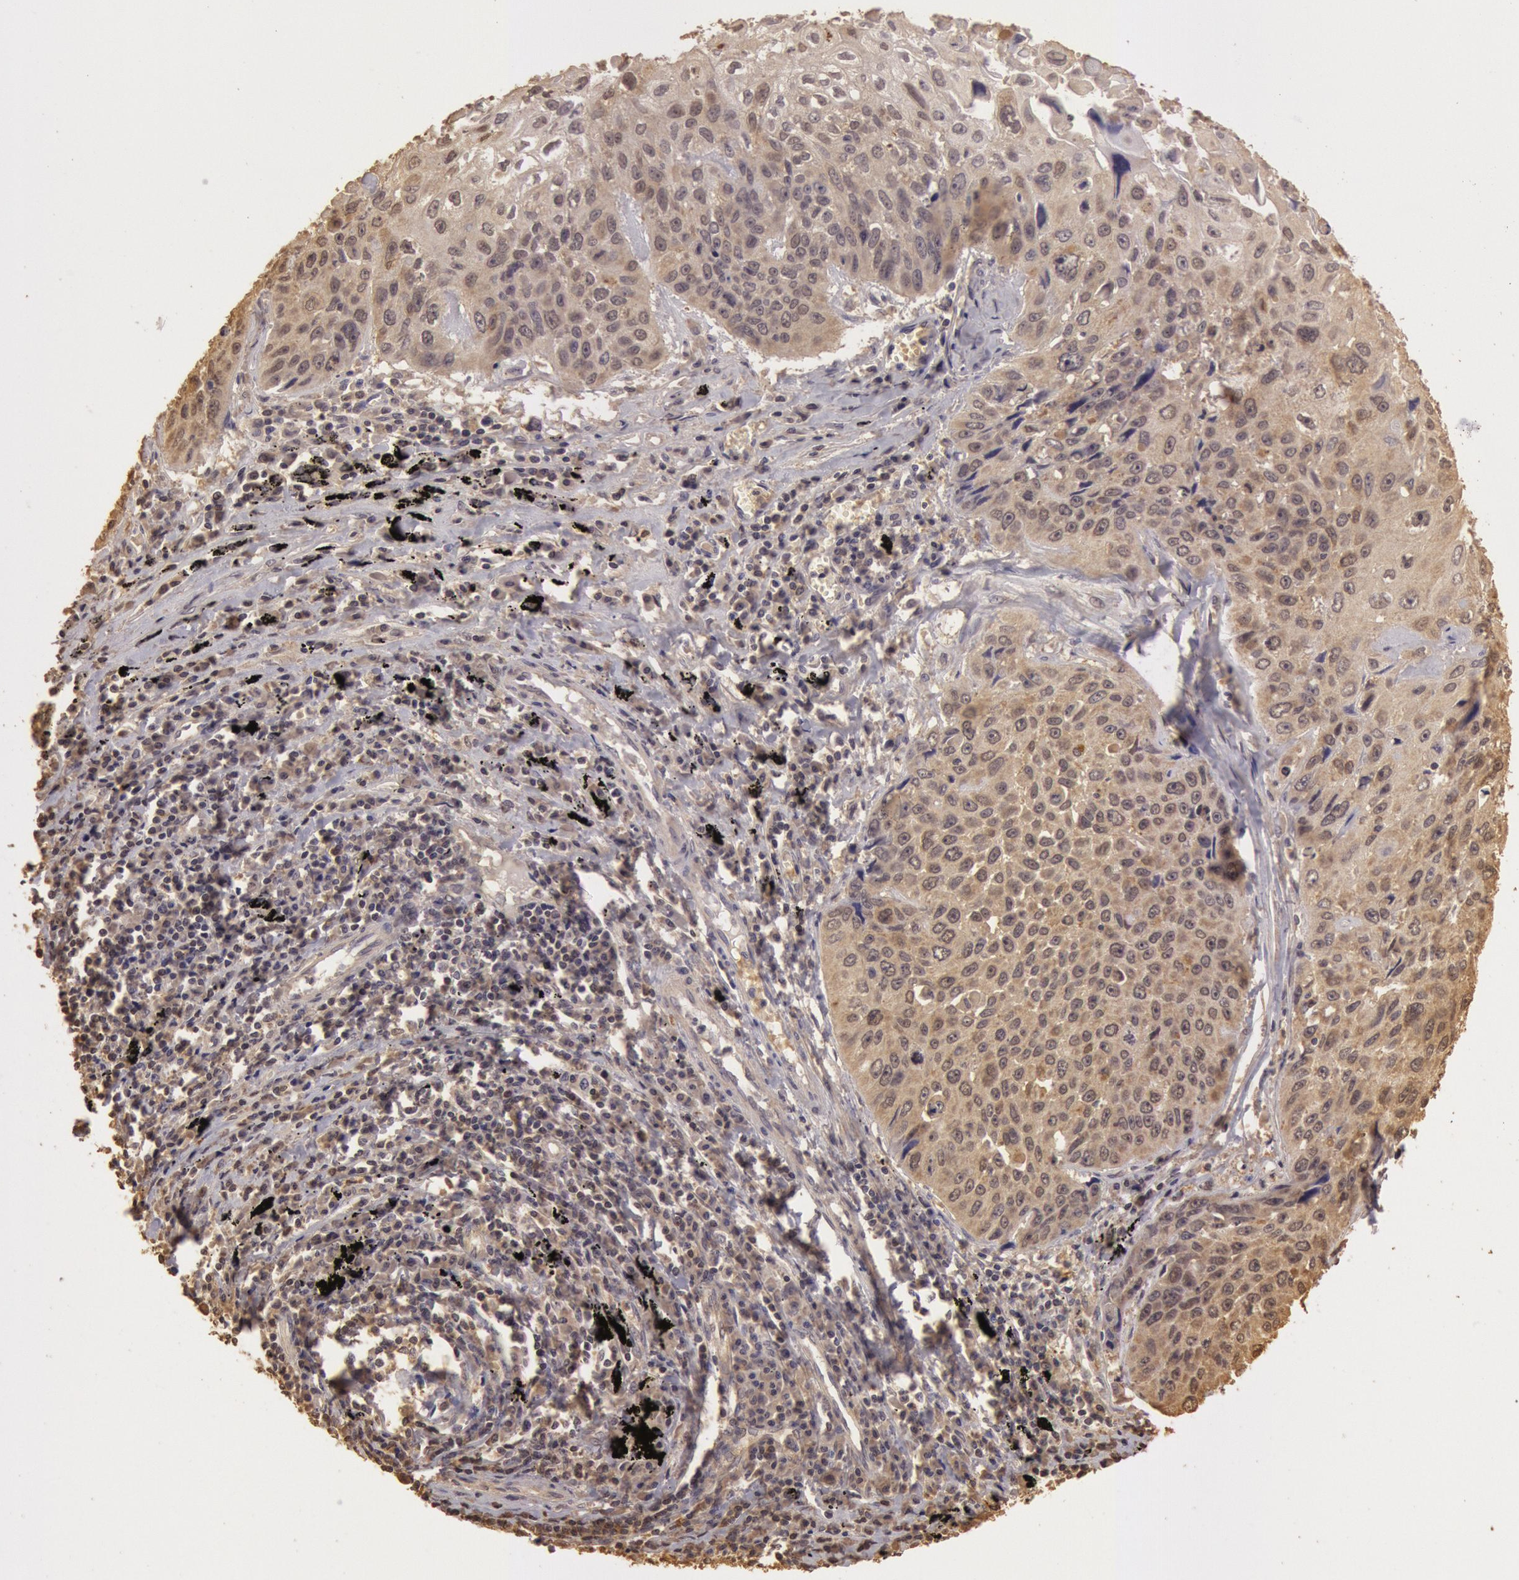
{"staining": {"intensity": "weak", "quantity": "<25%", "location": "cytoplasmic/membranous,nuclear"}, "tissue": "lung cancer", "cell_type": "Tumor cells", "image_type": "cancer", "snomed": [{"axis": "morphology", "description": "Adenocarcinoma, NOS"}, {"axis": "topography", "description": "Lung"}], "caption": "Immunohistochemistry (IHC) of human lung cancer (adenocarcinoma) exhibits no staining in tumor cells.", "gene": "SOD1", "patient": {"sex": "male", "age": 60}}